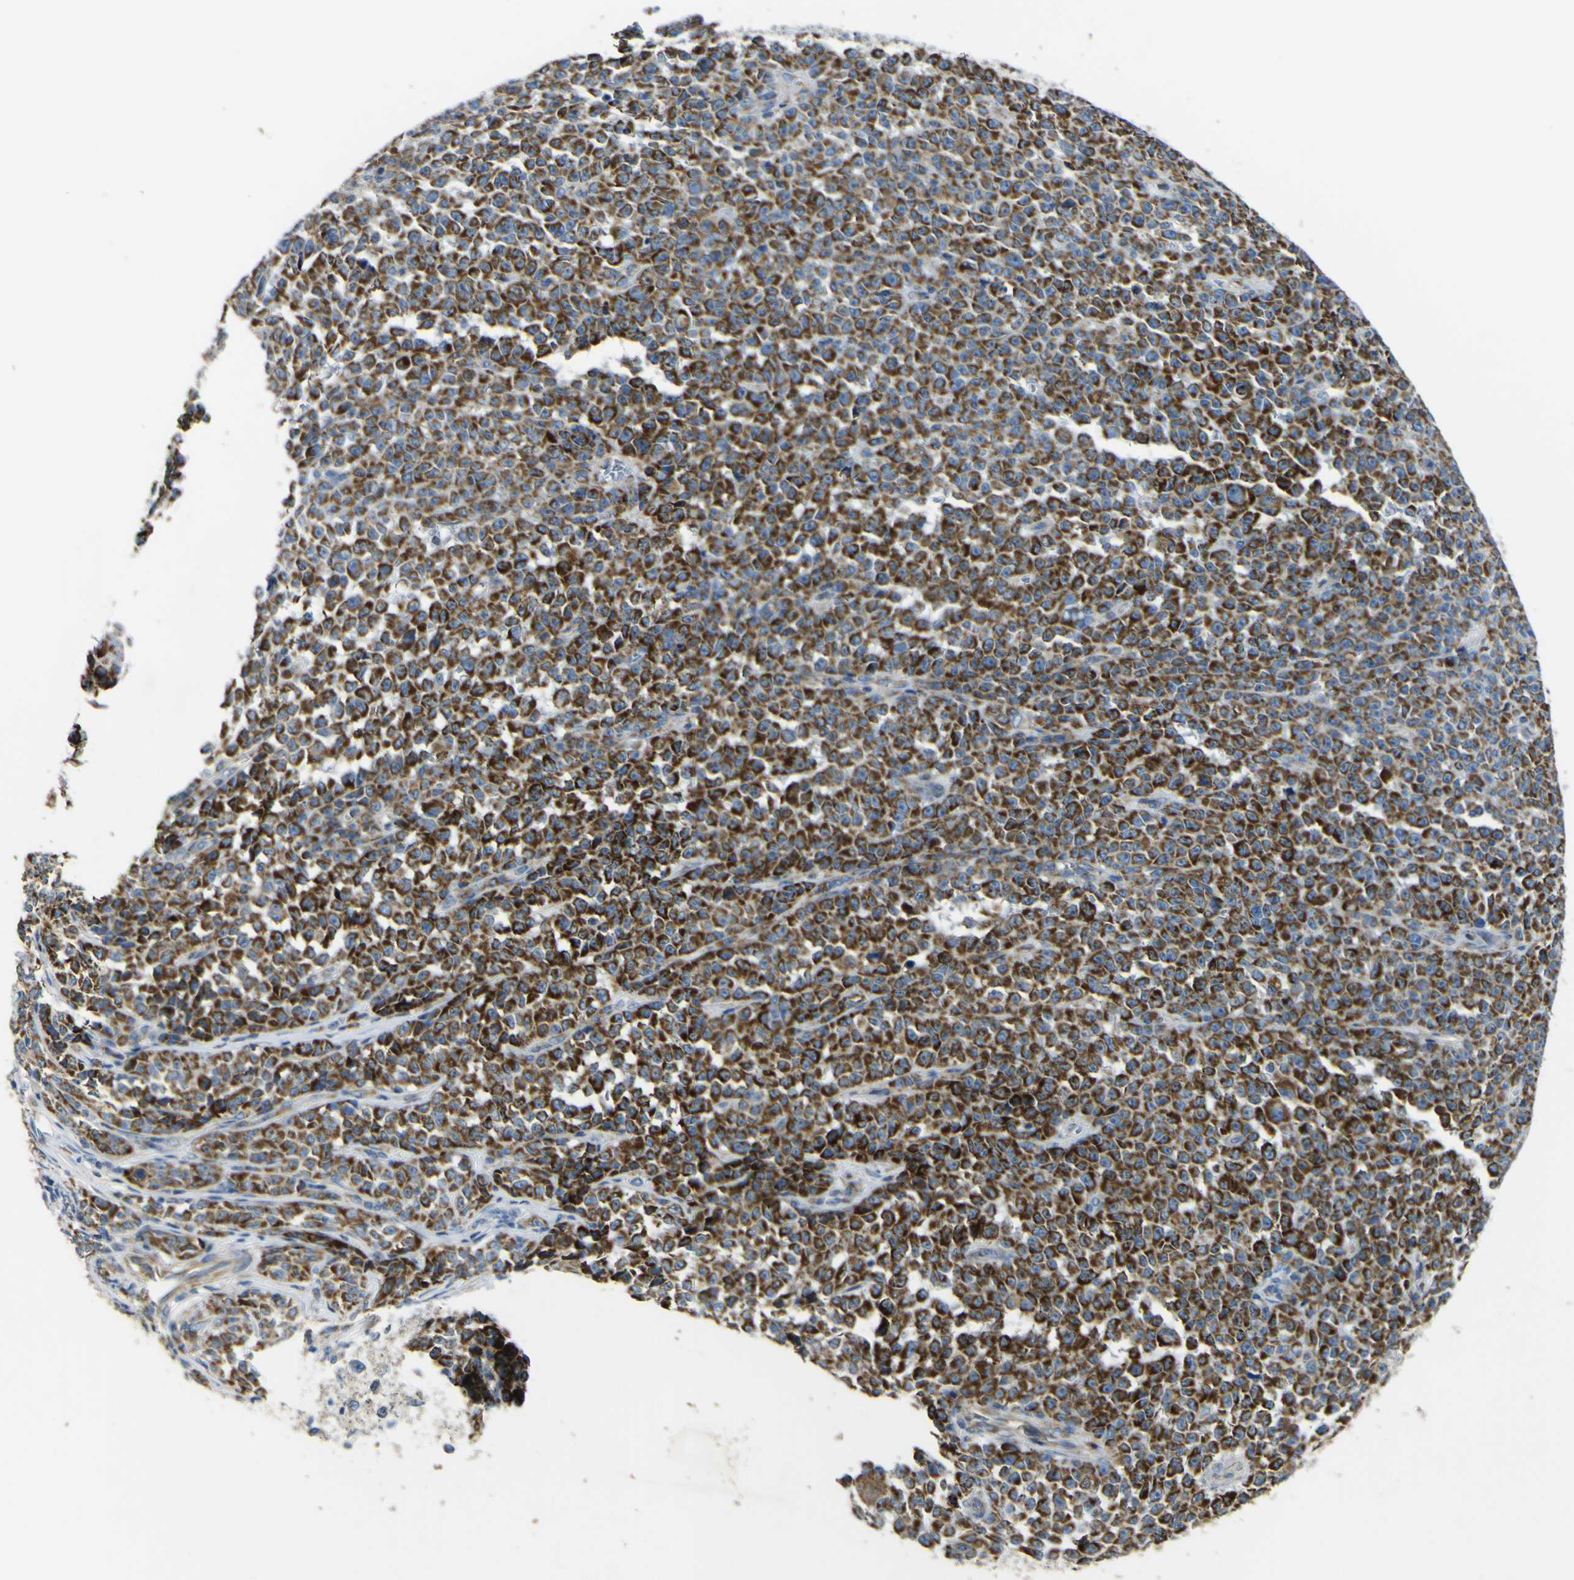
{"staining": {"intensity": "strong", "quantity": ">75%", "location": "cytoplasmic/membranous"}, "tissue": "melanoma", "cell_type": "Tumor cells", "image_type": "cancer", "snomed": [{"axis": "morphology", "description": "Malignant melanoma, NOS"}, {"axis": "topography", "description": "Skin"}], "caption": "Human malignant melanoma stained for a protein (brown) shows strong cytoplasmic/membranous positive positivity in approximately >75% of tumor cells.", "gene": "ALDH18A1", "patient": {"sex": "female", "age": 82}}